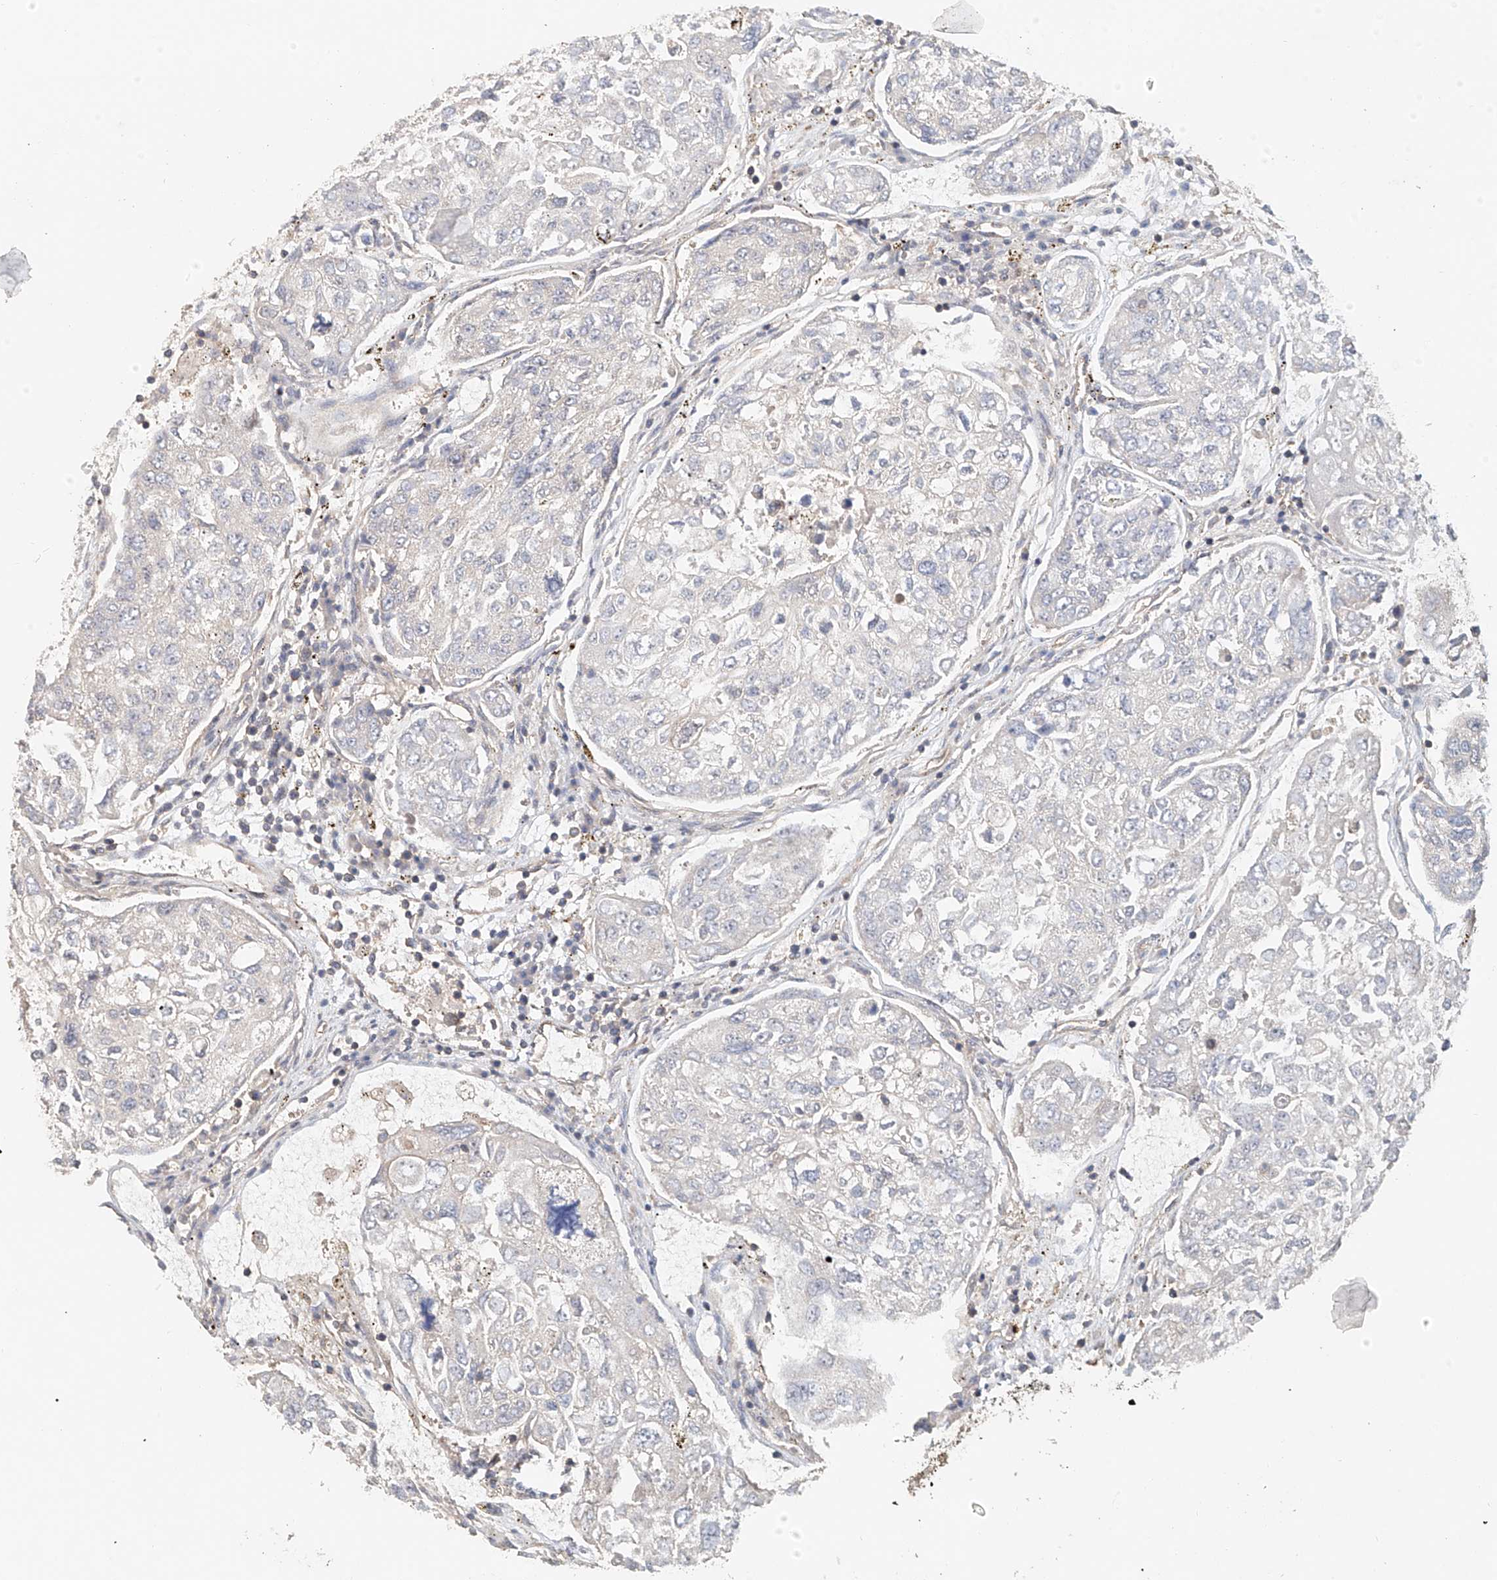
{"staining": {"intensity": "weak", "quantity": "<25%", "location": "cytoplasmic/membranous"}, "tissue": "urothelial cancer", "cell_type": "Tumor cells", "image_type": "cancer", "snomed": [{"axis": "morphology", "description": "Urothelial carcinoma, High grade"}, {"axis": "topography", "description": "Lymph node"}, {"axis": "topography", "description": "Urinary bladder"}], "caption": "Histopathology image shows no protein expression in tumor cells of high-grade urothelial carcinoma tissue. Brightfield microscopy of IHC stained with DAB (brown) and hematoxylin (blue), captured at high magnification.", "gene": "FRYL", "patient": {"sex": "male", "age": 51}}